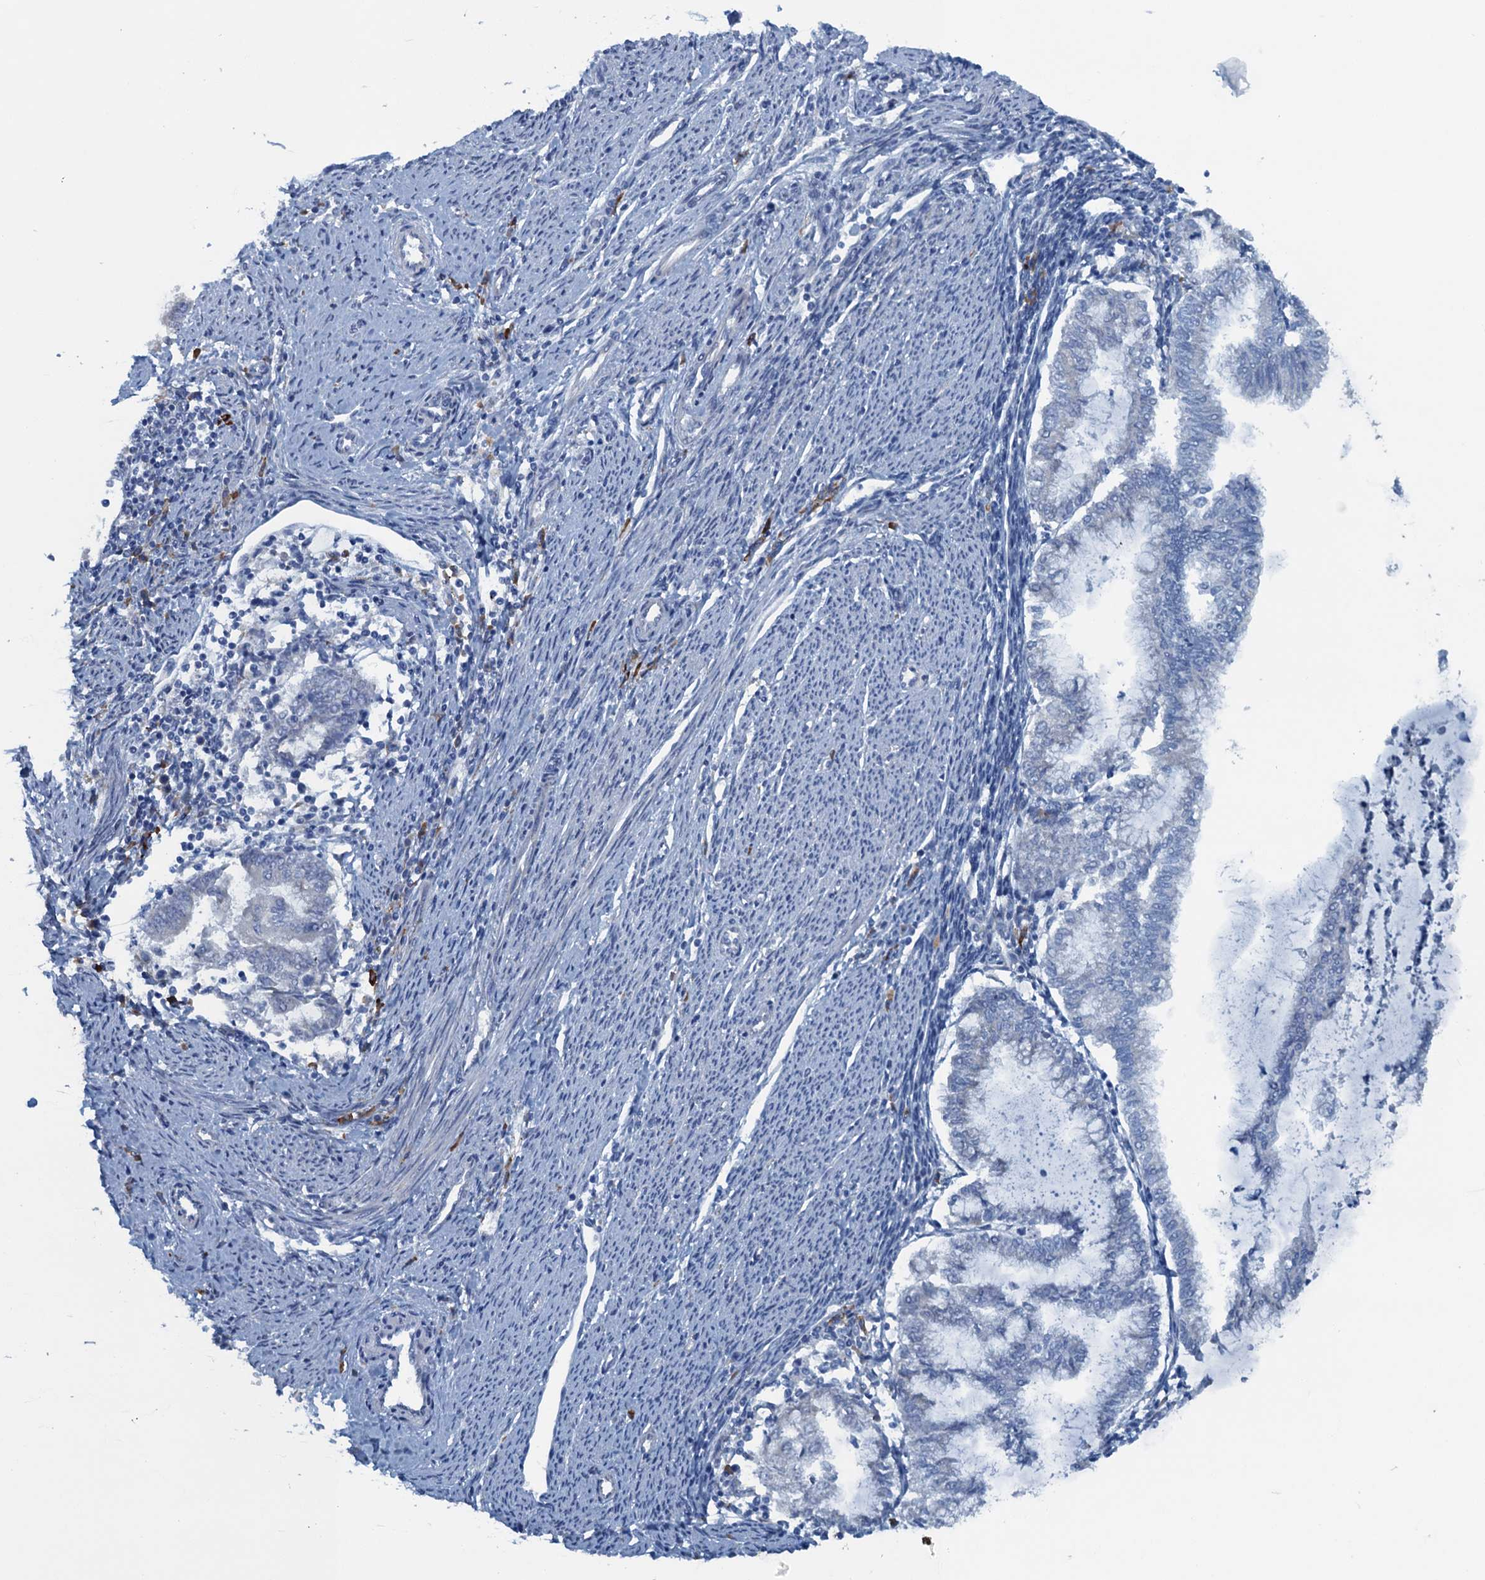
{"staining": {"intensity": "negative", "quantity": "none", "location": "none"}, "tissue": "endometrial cancer", "cell_type": "Tumor cells", "image_type": "cancer", "snomed": [{"axis": "morphology", "description": "Adenocarcinoma, NOS"}, {"axis": "topography", "description": "Endometrium"}], "caption": "This is a micrograph of IHC staining of endometrial cancer, which shows no expression in tumor cells. (Stains: DAB (3,3'-diaminobenzidine) IHC with hematoxylin counter stain, Microscopy: brightfield microscopy at high magnification).", "gene": "CBLIF", "patient": {"sex": "female", "age": 79}}